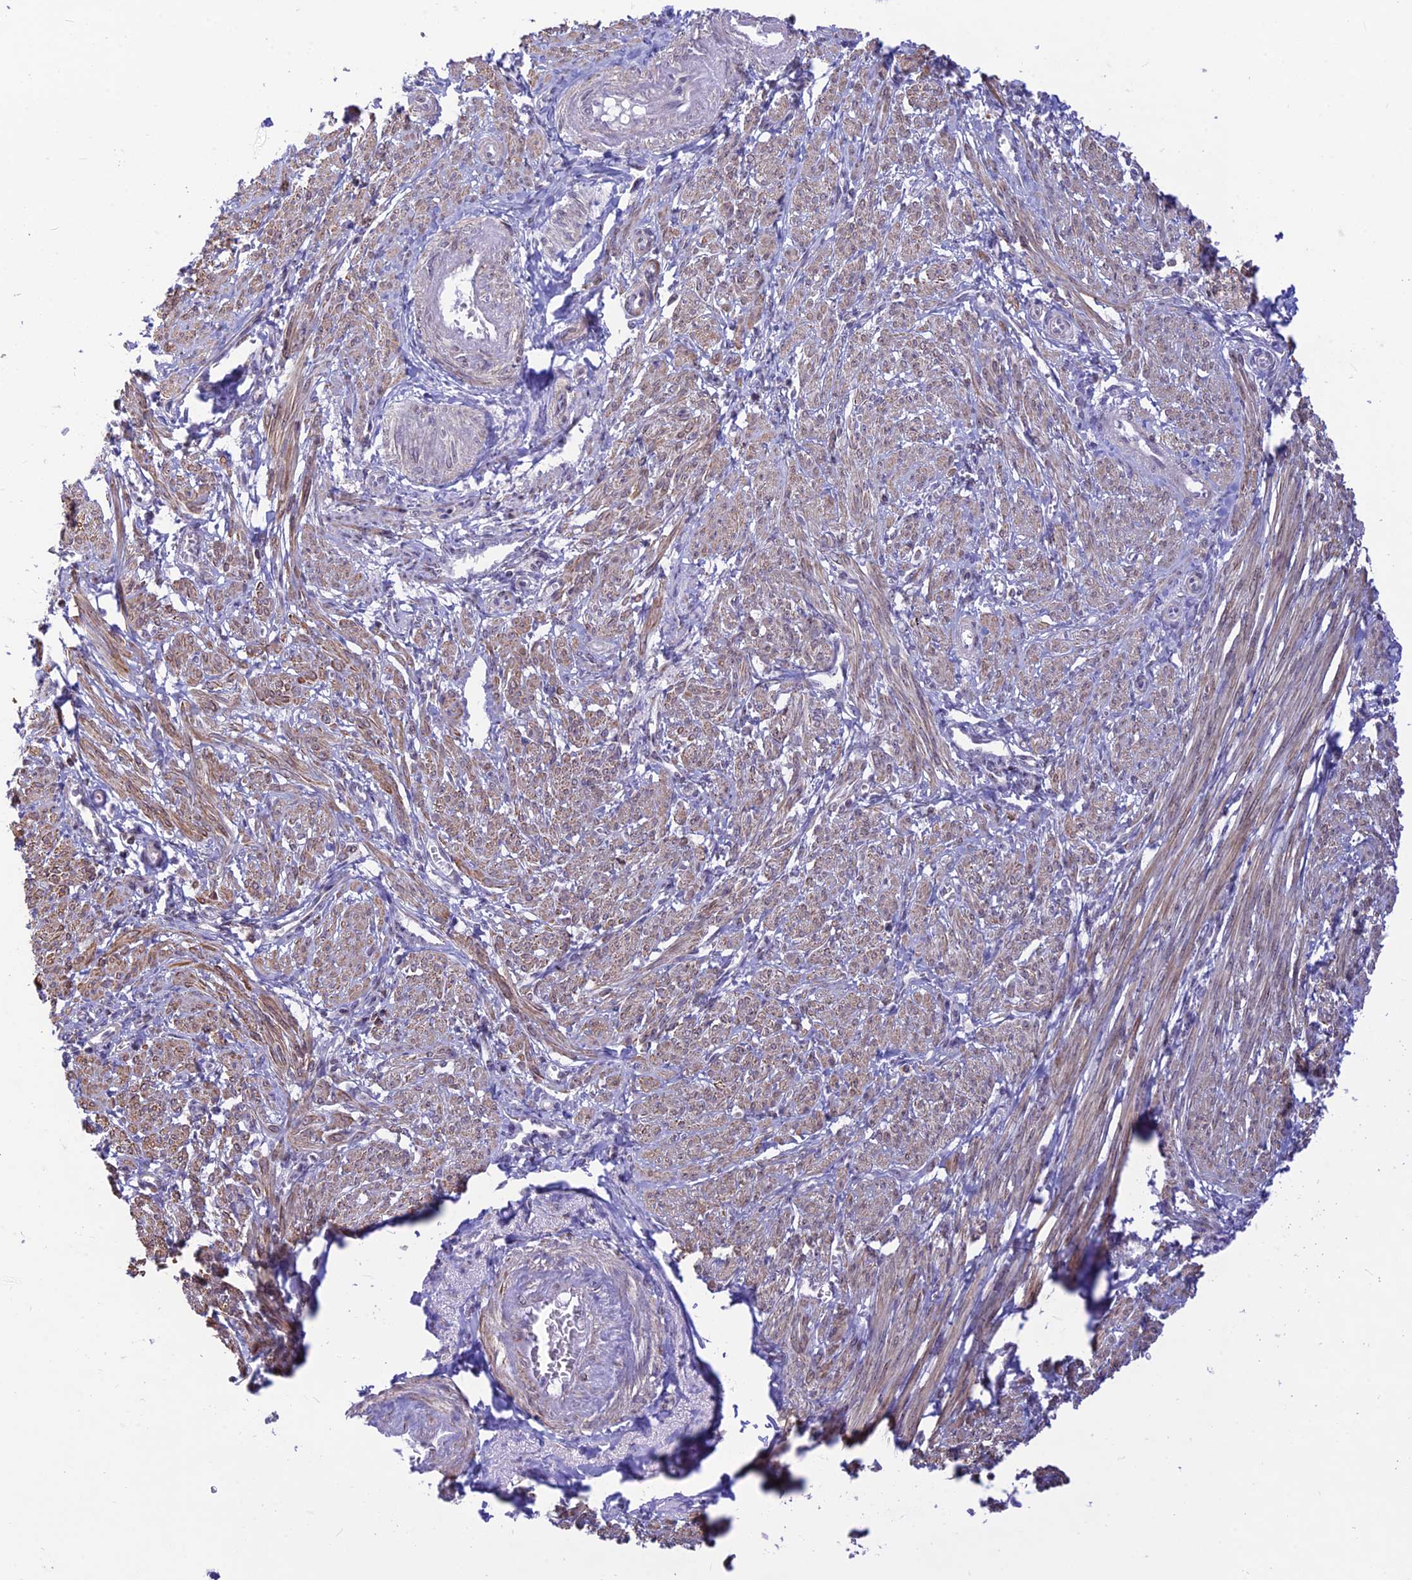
{"staining": {"intensity": "moderate", "quantity": "25%-75%", "location": "cytoplasmic/membranous"}, "tissue": "smooth muscle", "cell_type": "Smooth muscle cells", "image_type": "normal", "snomed": [{"axis": "morphology", "description": "Normal tissue, NOS"}, {"axis": "topography", "description": "Smooth muscle"}], "caption": "Moderate cytoplasmic/membranous protein positivity is appreciated in approximately 25%-75% of smooth muscle cells in smooth muscle. (DAB IHC with brightfield microscopy, high magnification).", "gene": "POLR1G", "patient": {"sex": "female", "age": 39}}